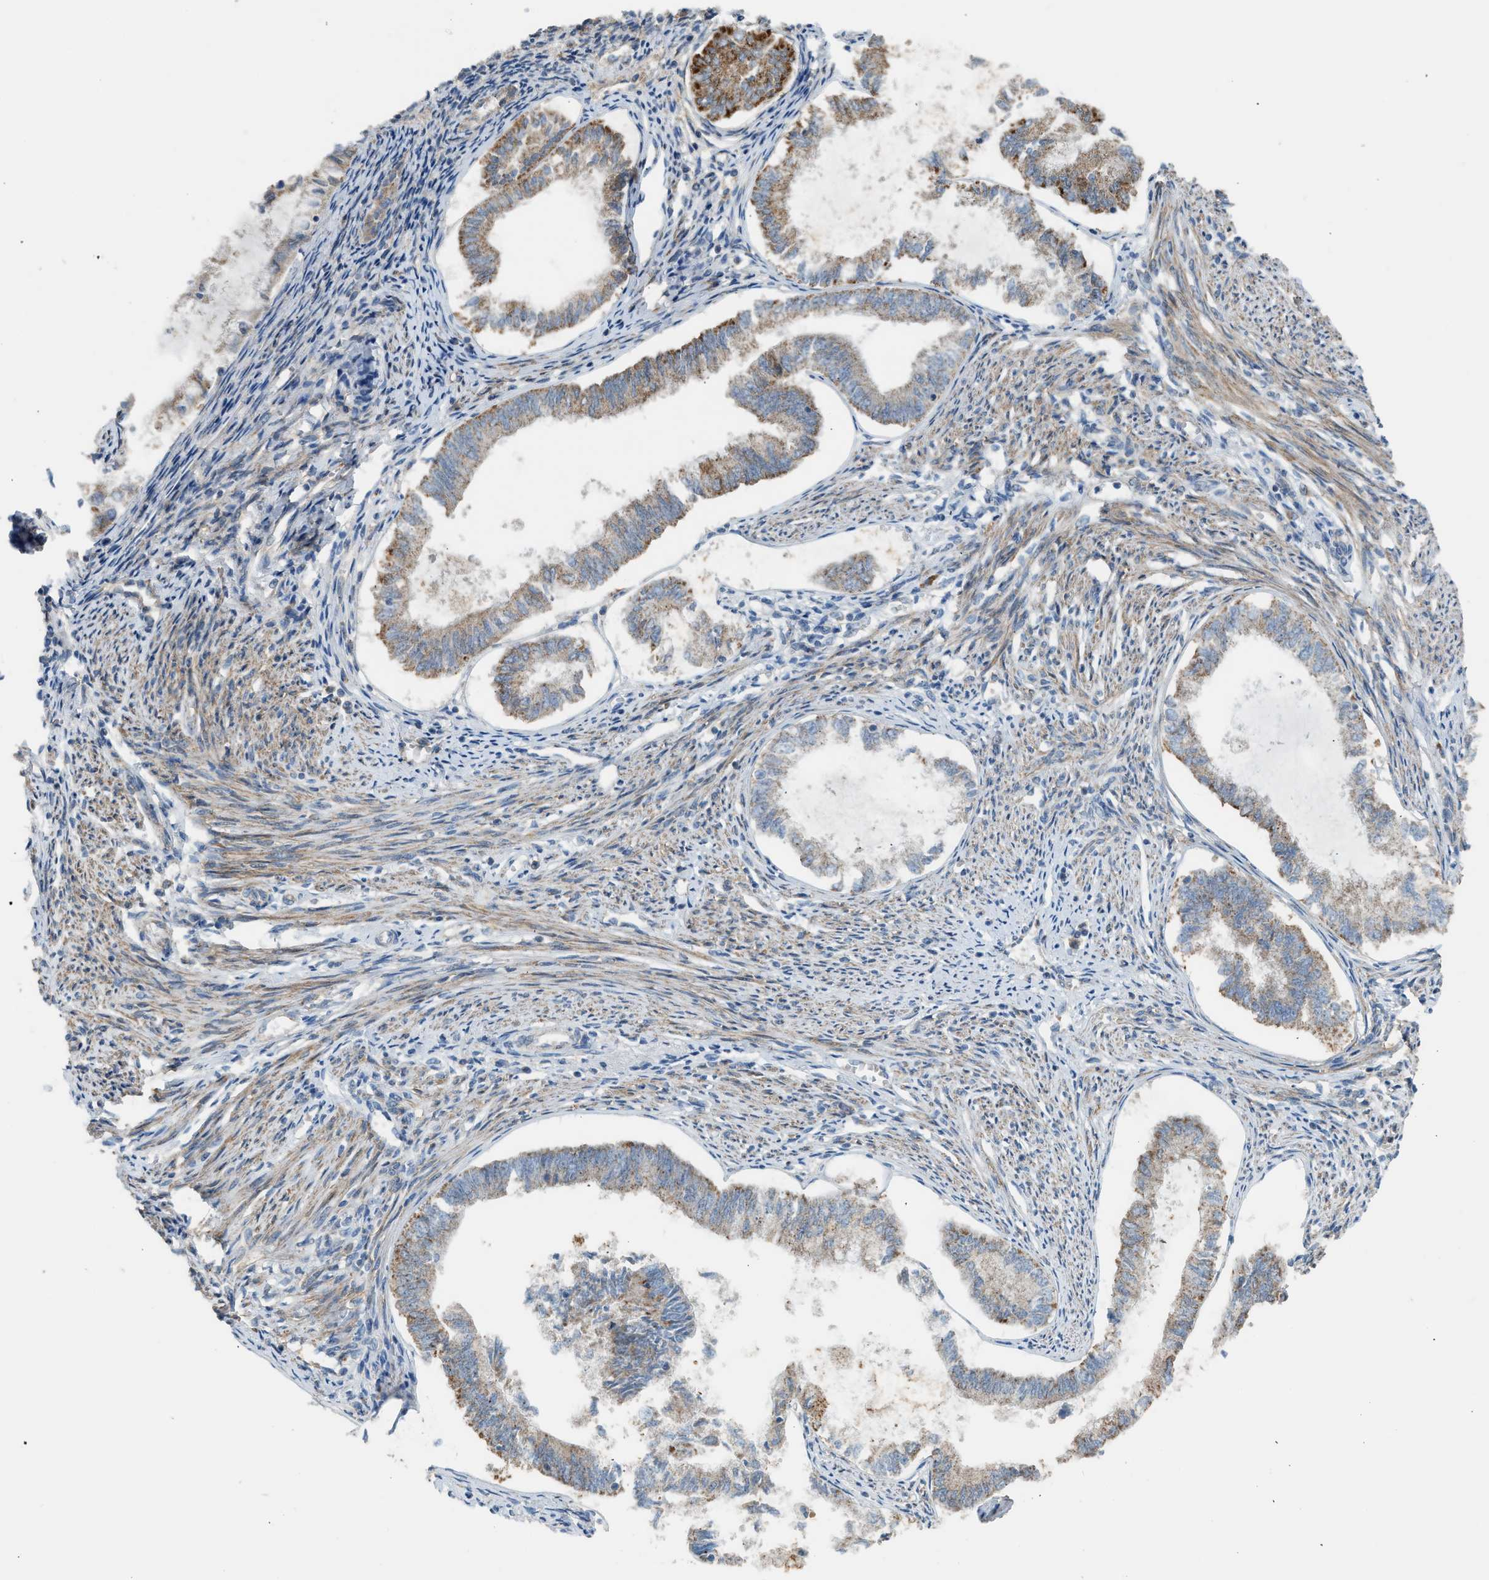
{"staining": {"intensity": "moderate", "quantity": "25%-75%", "location": "cytoplasmic/membranous"}, "tissue": "endometrial cancer", "cell_type": "Tumor cells", "image_type": "cancer", "snomed": [{"axis": "morphology", "description": "Adenocarcinoma, NOS"}, {"axis": "topography", "description": "Endometrium"}], "caption": "Adenocarcinoma (endometrial) stained with immunohistochemistry (IHC) displays moderate cytoplasmic/membranous staining in about 25%-75% of tumor cells. (brown staining indicates protein expression, while blue staining denotes nuclei).", "gene": "STARD3", "patient": {"sex": "female", "age": 86}}